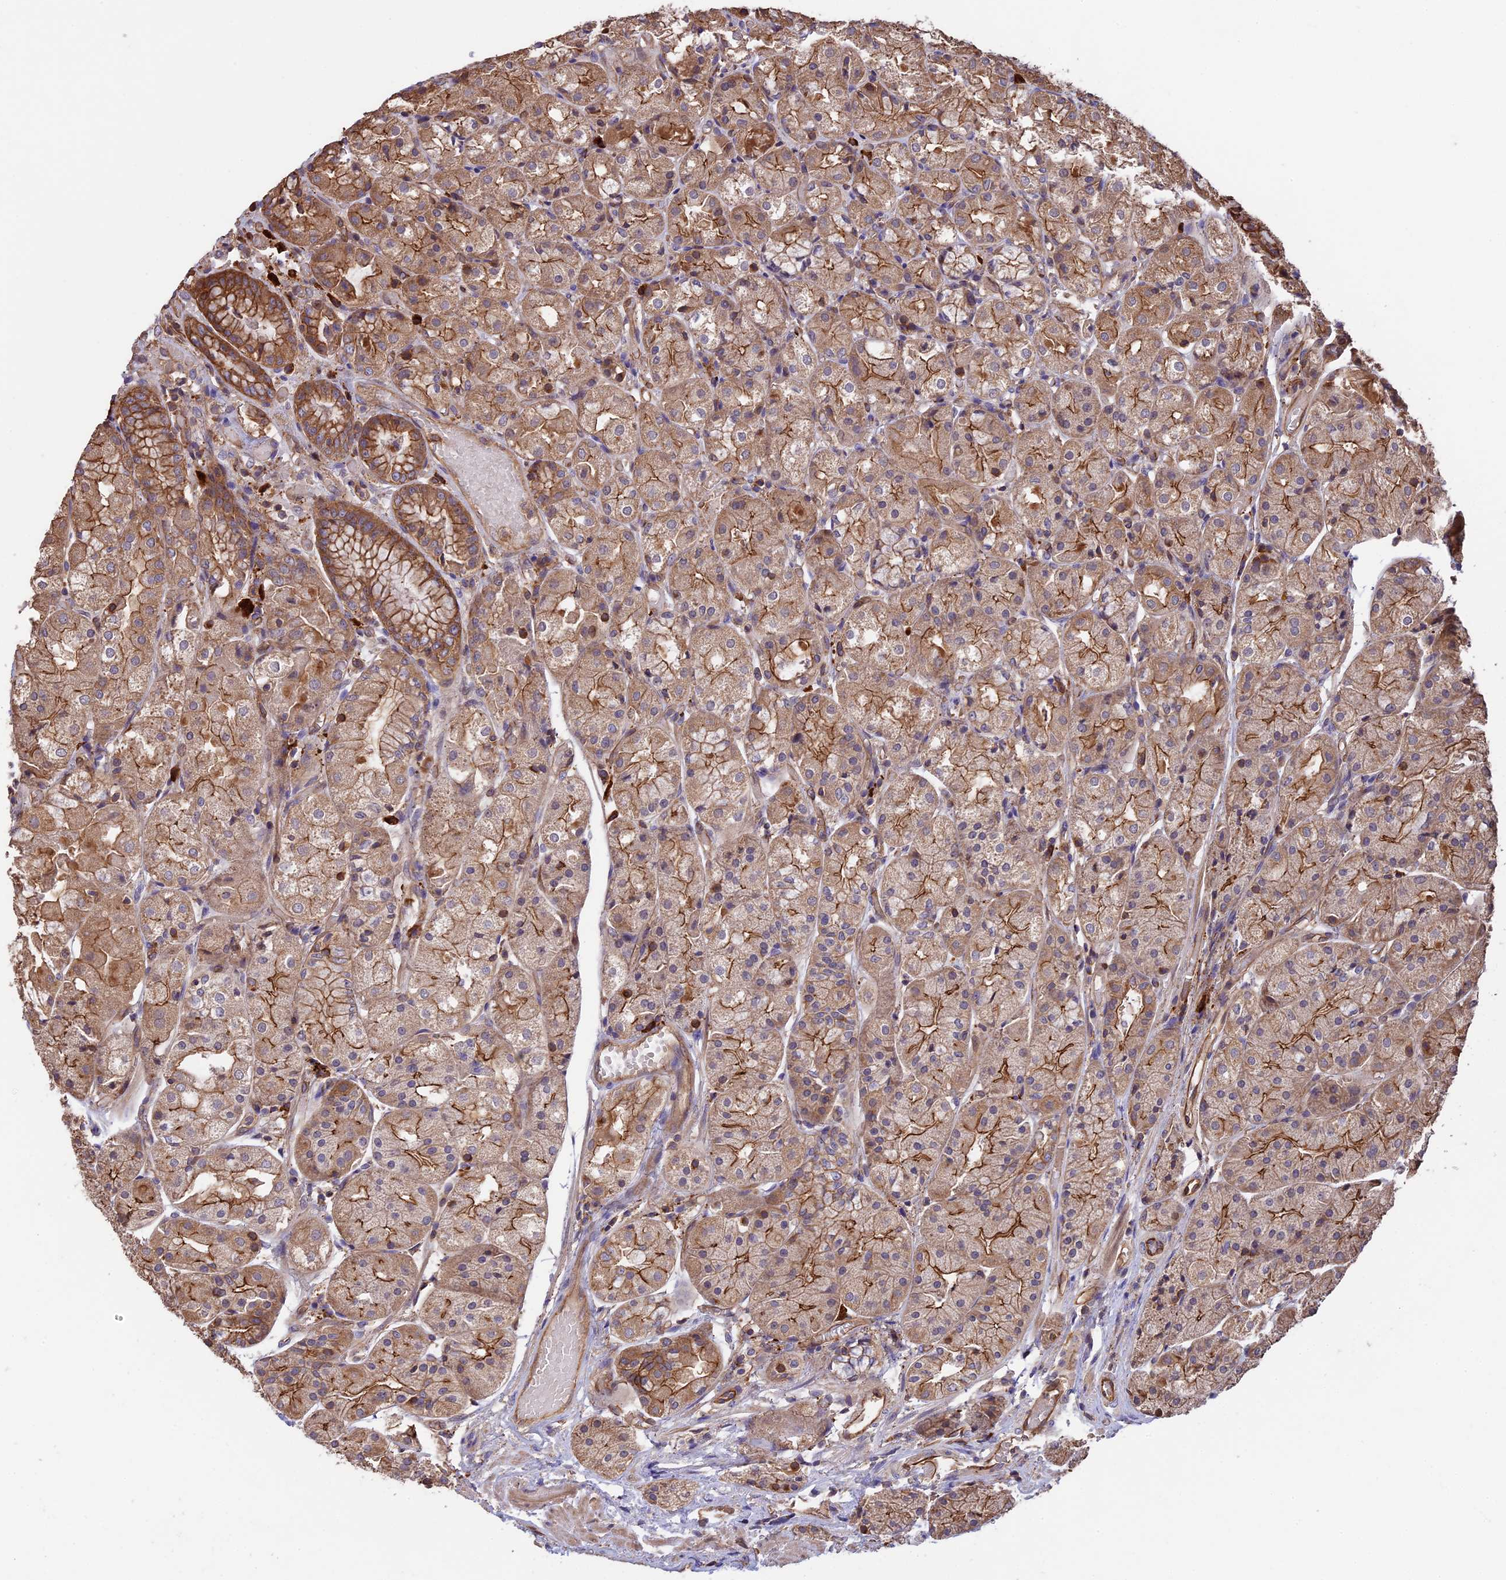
{"staining": {"intensity": "strong", "quantity": ">75%", "location": "cytoplasmic/membranous"}, "tissue": "stomach", "cell_type": "Glandular cells", "image_type": "normal", "snomed": [{"axis": "morphology", "description": "Normal tissue, NOS"}, {"axis": "topography", "description": "Stomach, upper"}], "caption": "A brown stain shows strong cytoplasmic/membranous staining of a protein in glandular cells of normal human stomach.", "gene": "GAS8", "patient": {"sex": "male", "age": 72}}